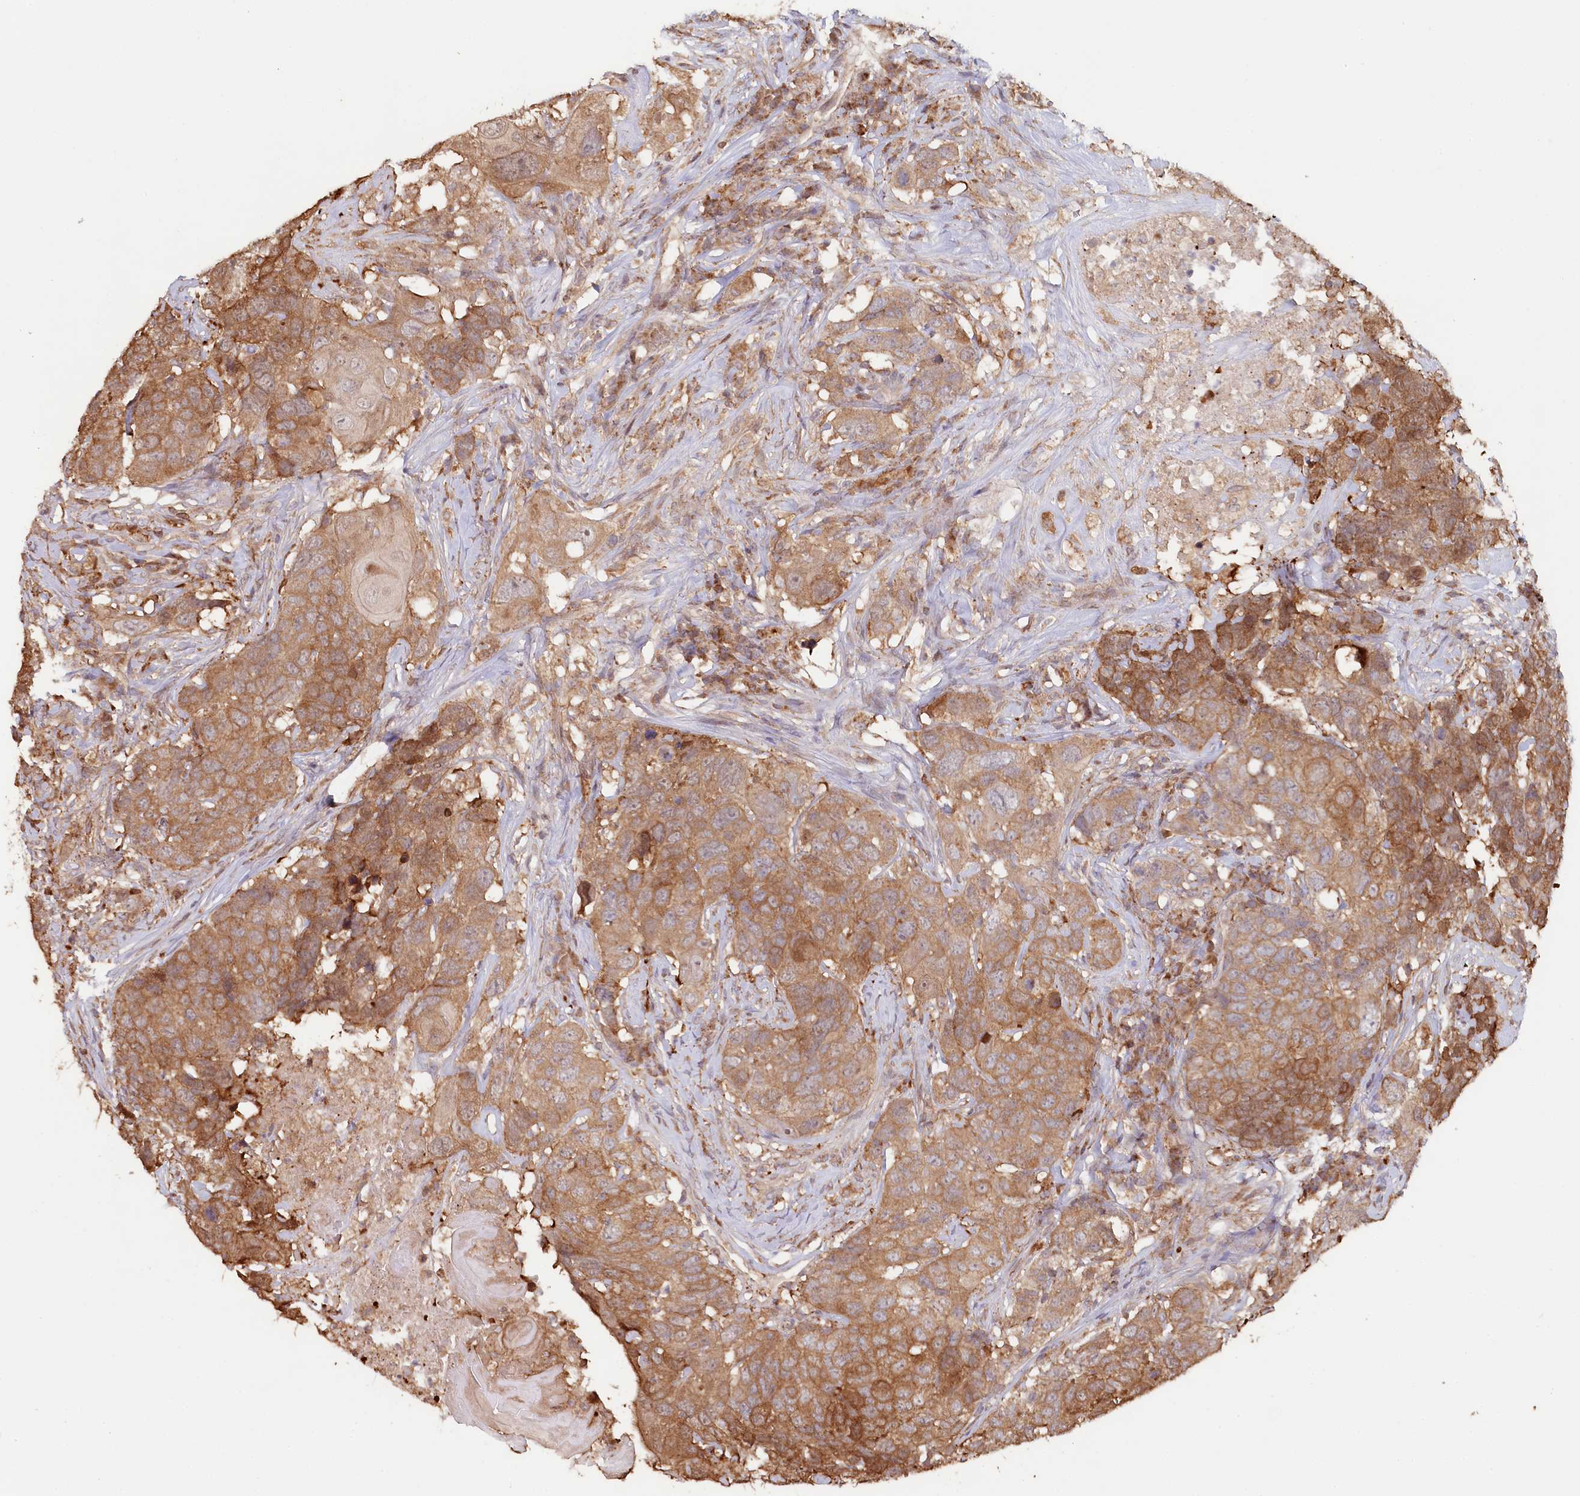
{"staining": {"intensity": "moderate", "quantity": ">75%", "location": "cytoplasmic/membranous"}, "tissue": "head and neck cancer", "cell_type": "Tumor cells", "image_type": "cancer", "snomed": [{"axis": "morphology", "description": "Squamous cell carcinoma, NOS"}, {"axis": "topography", "description": "Head-Neck"}], "caption": "This histopathology image exhibits IHC staining of squamous cell carcinoma (head and neck), with medium moderate cytoplasmic/membranous positivity in approximately >75% of tumor cells.", "gene": "HAL", "patient": {"sex": "male", "age": 66}}